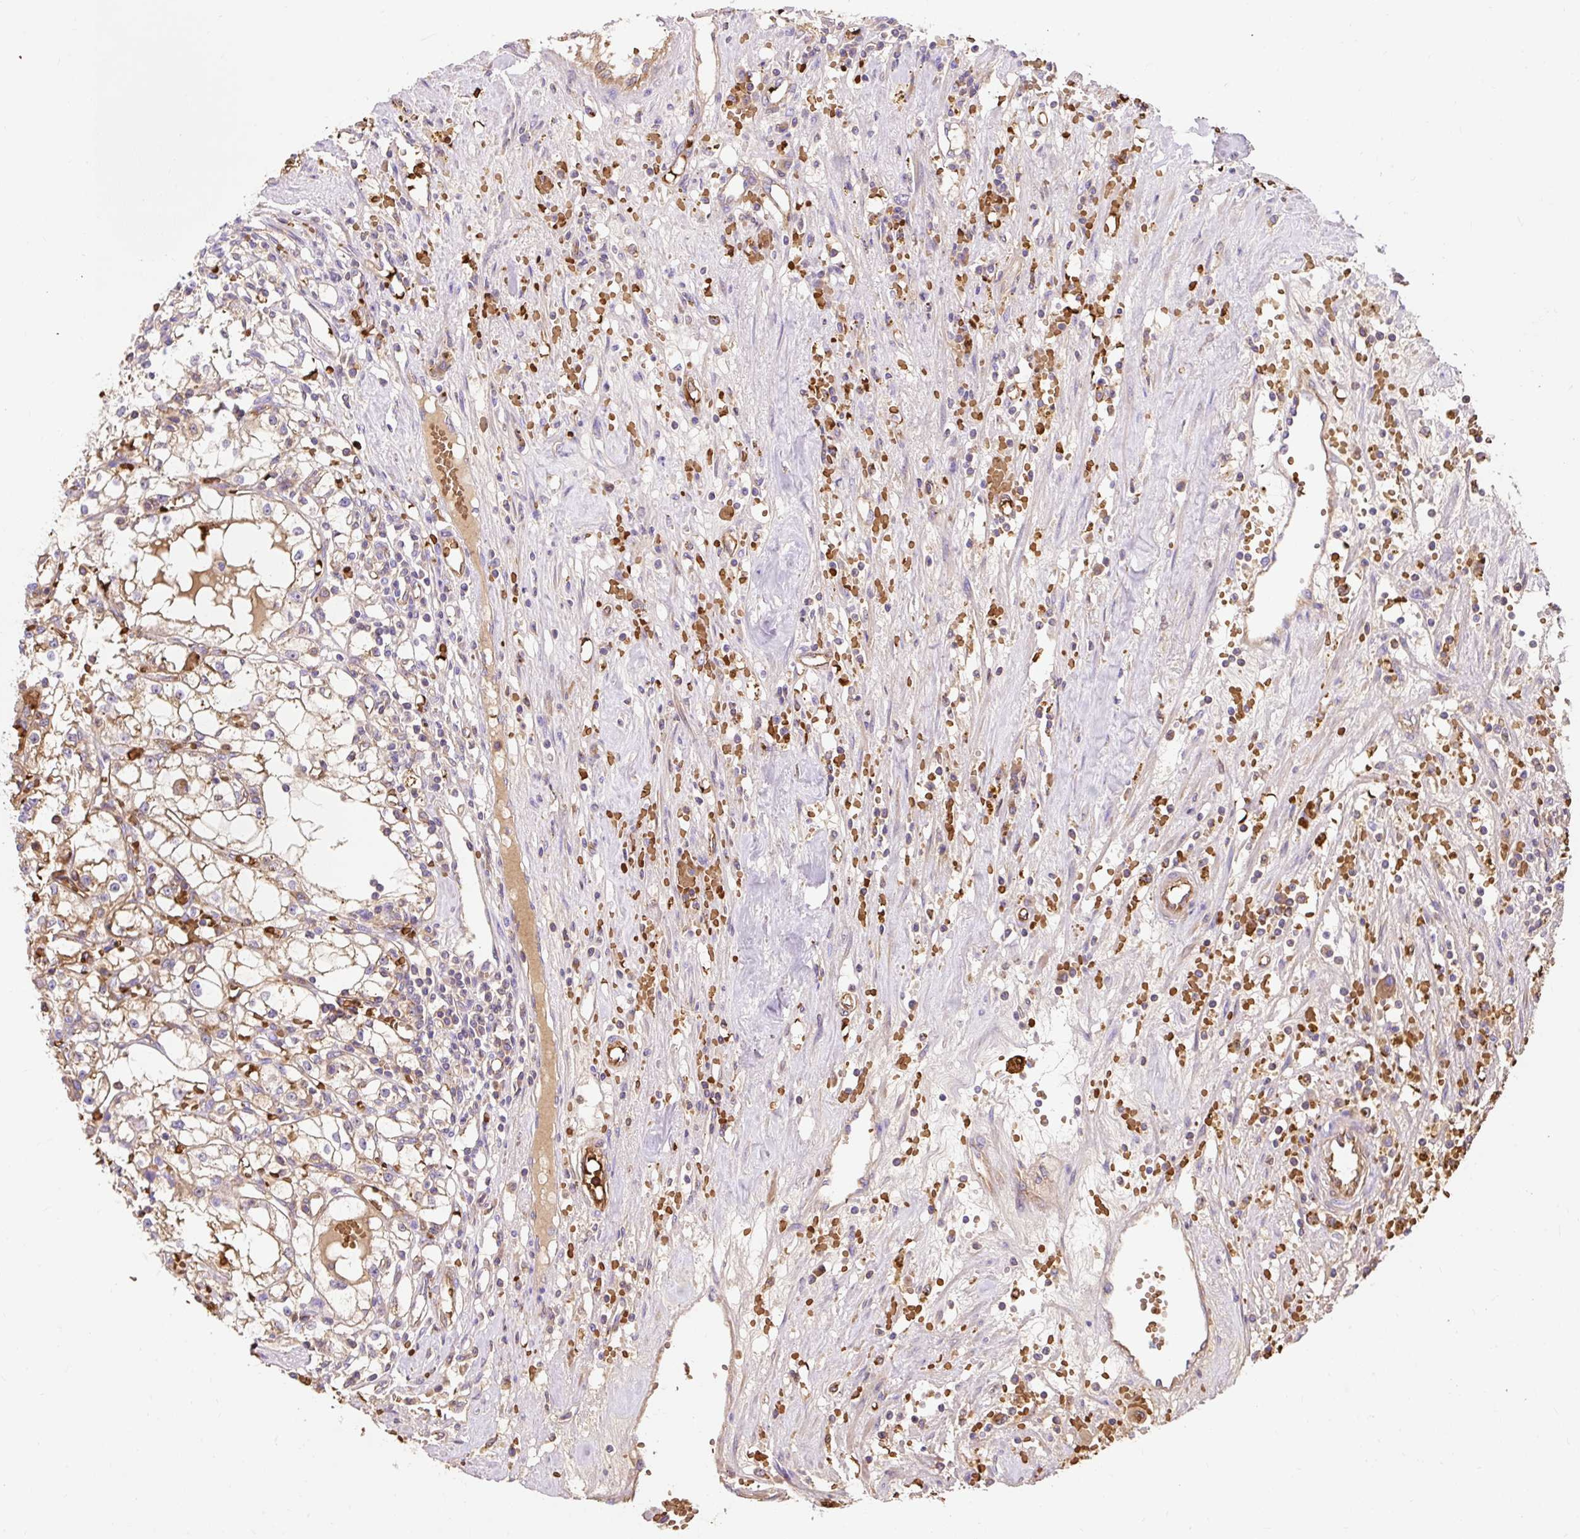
{"staining": {"intensity": "weak", "quantity": "25%-75%", "location": "cytoplasmic/membranous"}, "tissue": "renal cancer", "cell_type": "Tumor cells", "image_type": "cancer", "snomed": [{"axis": "morphology", "description": "Adenocarcinoma, NOS"}, {"axis": "topography", "description": "Kidney"}], "caption": "Human adenocarcinoma (renal) stained for a protein (brown) reveals weak cytoplasmic/membranous positive positivity in about 25%-75% of tumor cells.", "gene": "HIP1R", "patient": {"sex": "male", "age": 56}}